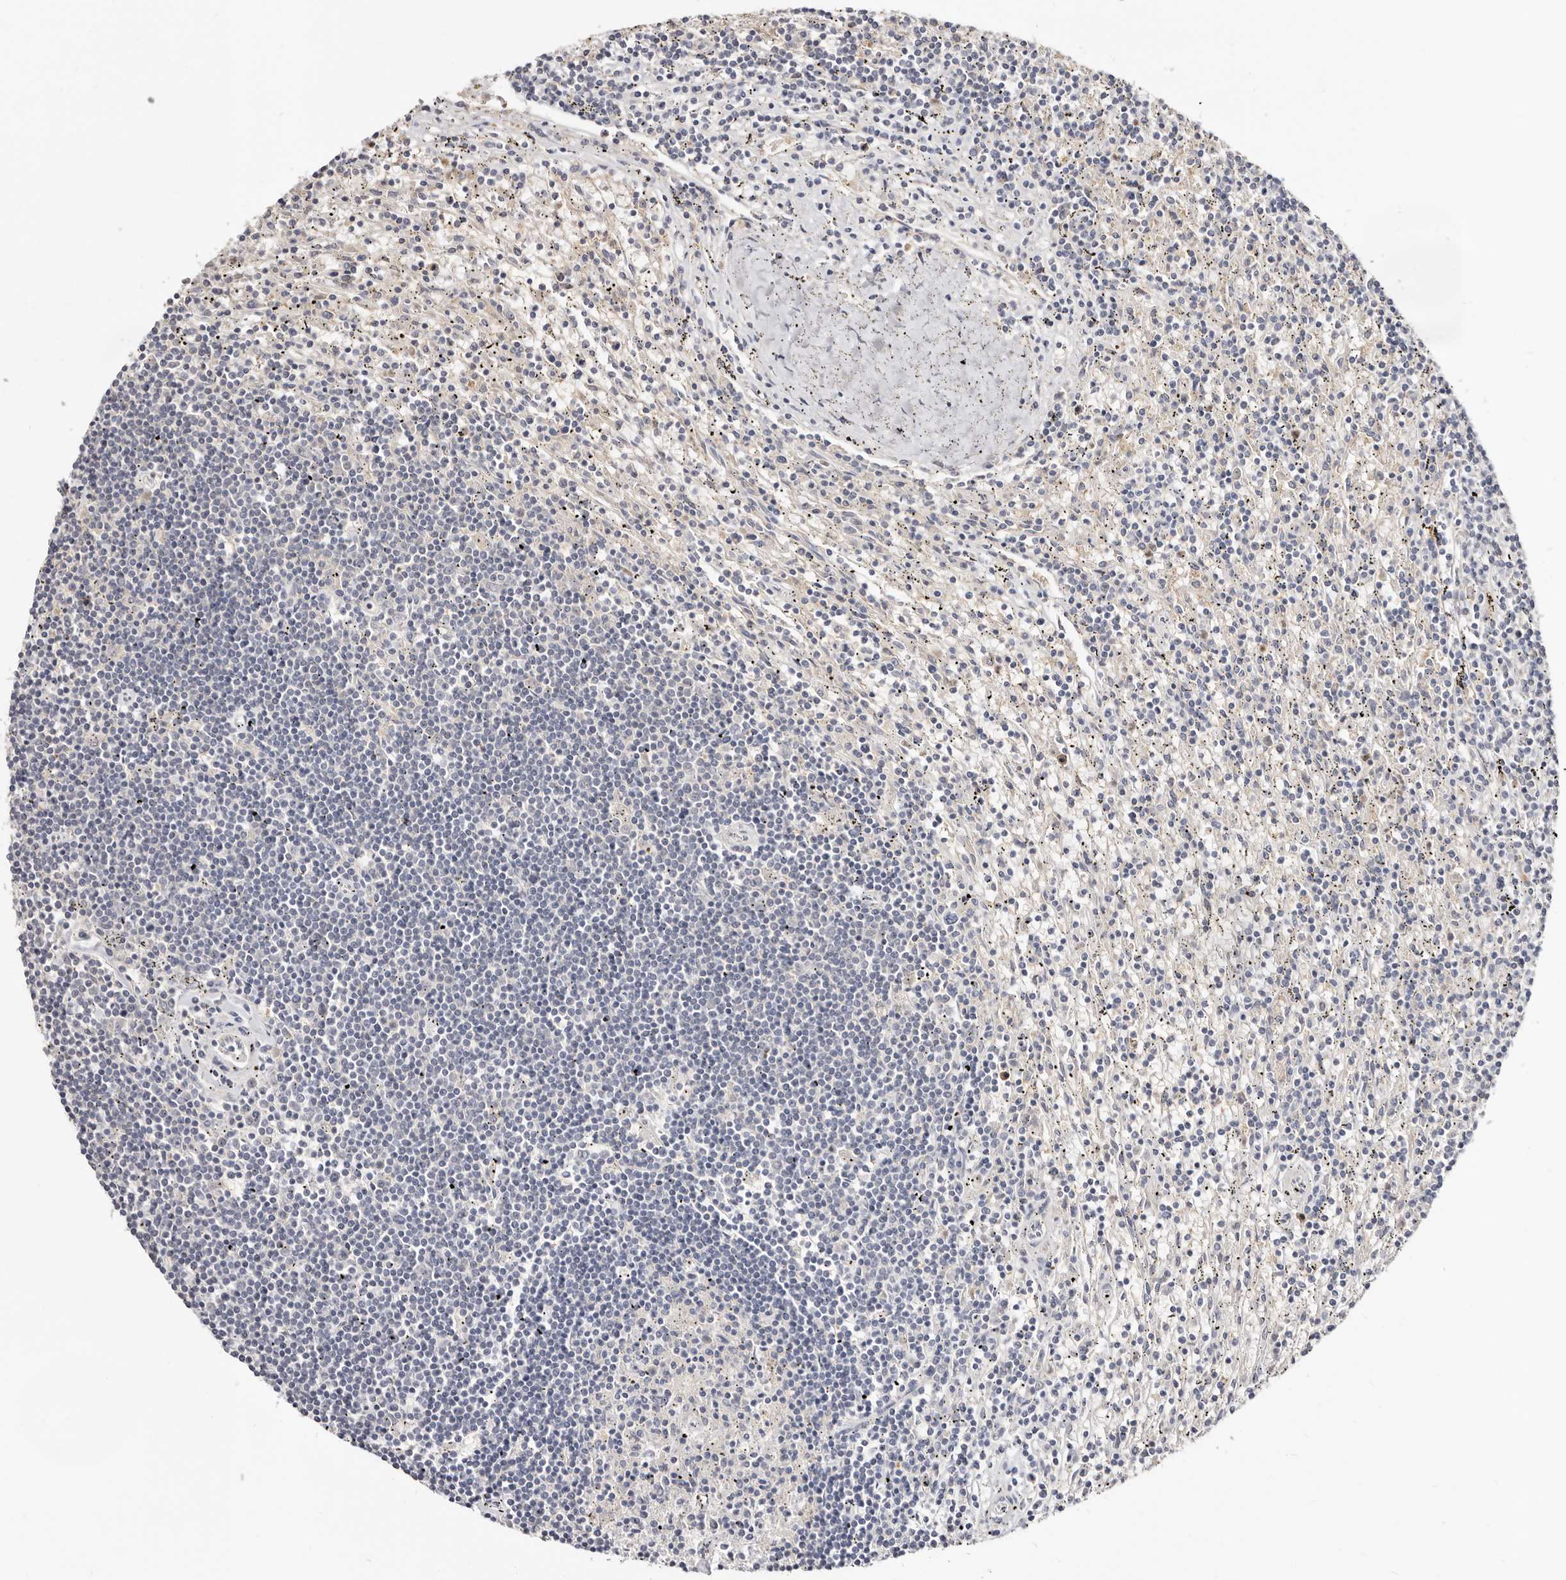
{"staining": {"intensity": "negative", "quantity": "none", "location": "none"}, "tissue": "lymphoma", "cell_type": "Tumor cells", "image_type": "cancer", "snomed": [{"axis": "morphology", "description": "Malignant lymphoma, non-Hodgkin's type, Low grade"}, {"axis": "topography", "description": "Spleen"}], "caption": "This is a histopathology image of IHC staining of malignant lymphoma, non-Hodgkin's type (low-grade), which shows no staining in tumor cells. (DAB immunohistochemistry with hematoxylin counter stain).", "gene": "TC2N", "patient": {"sex": "male", "age": 76}}